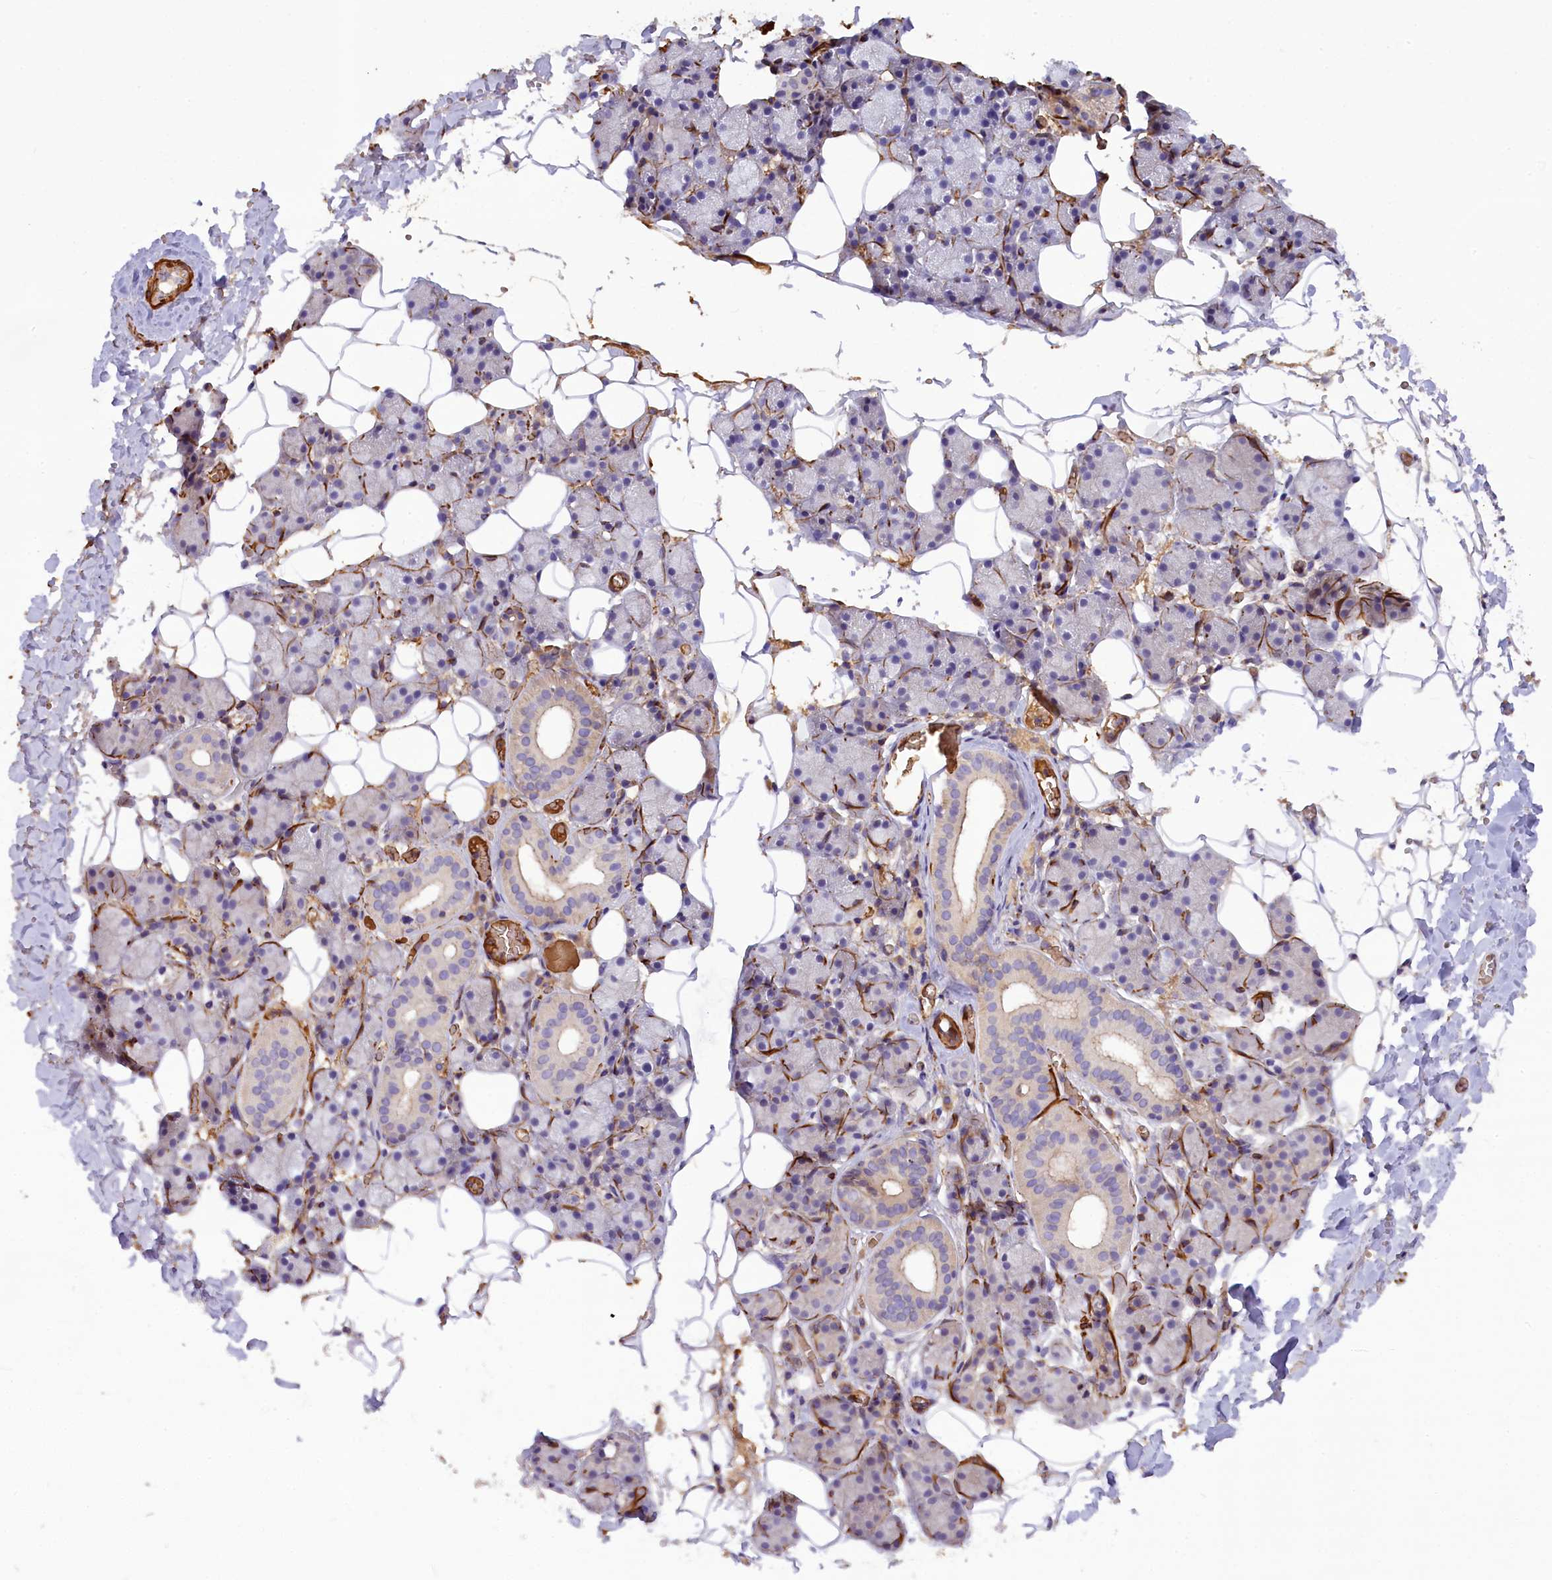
{"staining": {"intensity": "negative", "quantity": "none", "location": "none"}, "tissue": "salivary gland", "cell_type": "Glandular cells", "image_type": "normal", "snomed": [{"axis": "morphology", "description": "Normal tissue, NOS"}, {"axis": "topography", "description": "Salivary gland"}], "caption": "The histopathology image demonstrates no significant positivity in glandular cells of salivary gland. (IHC, brightfield microscopy, high magnification).", "gene": "FUZ", "patient": {"sex": "female", "age": 33}}